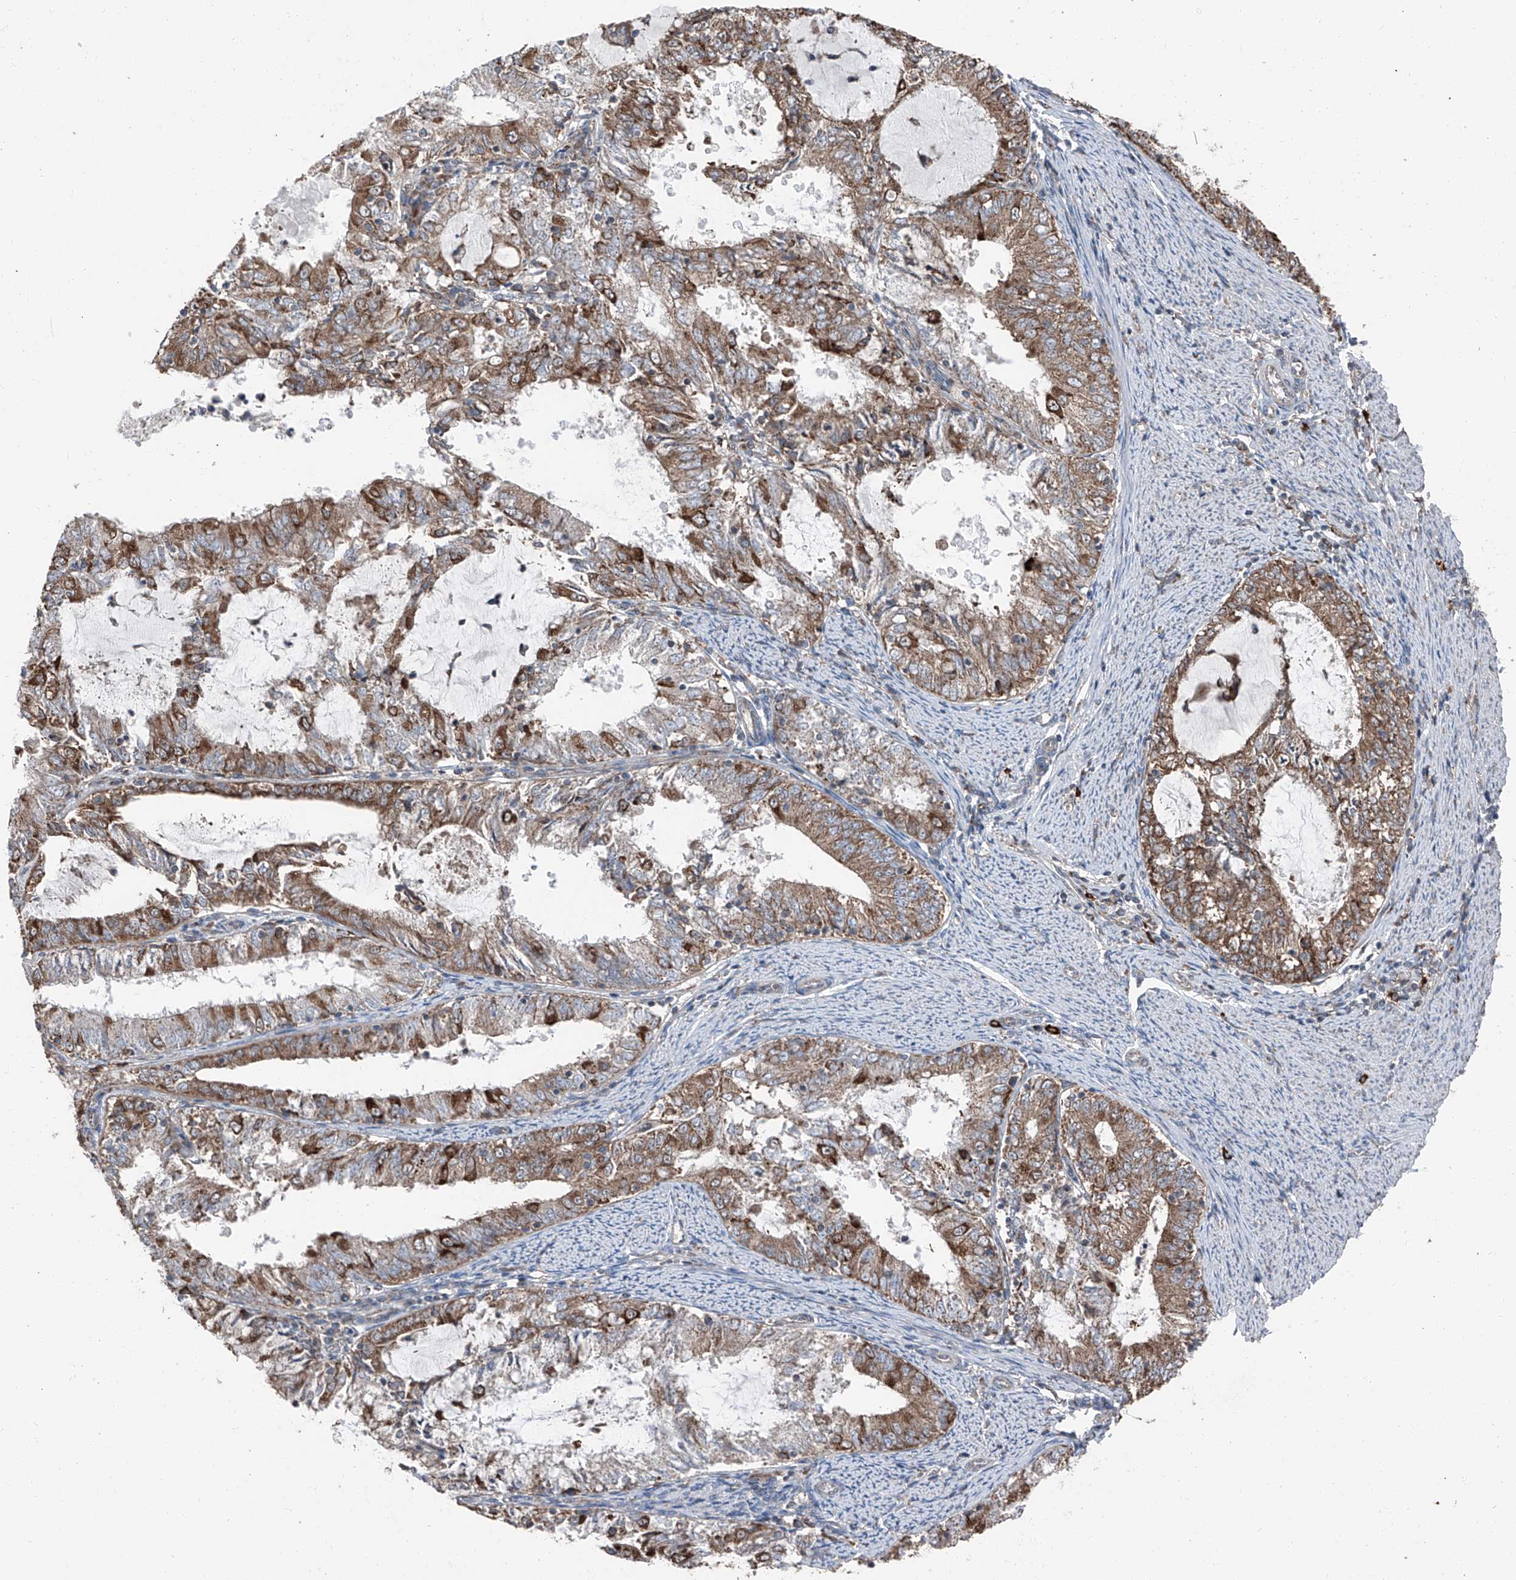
{"staining": {"intensity": "moderate", "quantity": ">75%", "location": "cytoplasmic/membranous"}, "tissue": "endometrial cancer", "cell_type": "Tumor cells", "image_type": "cancer", "snomed": [{"axis": "morphology", "description": "Adenocarcinoma, NOS"}, {"axis": "topography", "description": "Endometrium"}], "caption": "This is an image of immunohistochemistry (IHC) staining of adenocarcinoma (endometrial), which shows moderate positivity in the cytoplasmic/membranous of tumor cells.", "gene": "LIMK1", "patient": {"sex": "female", "age": 57}}